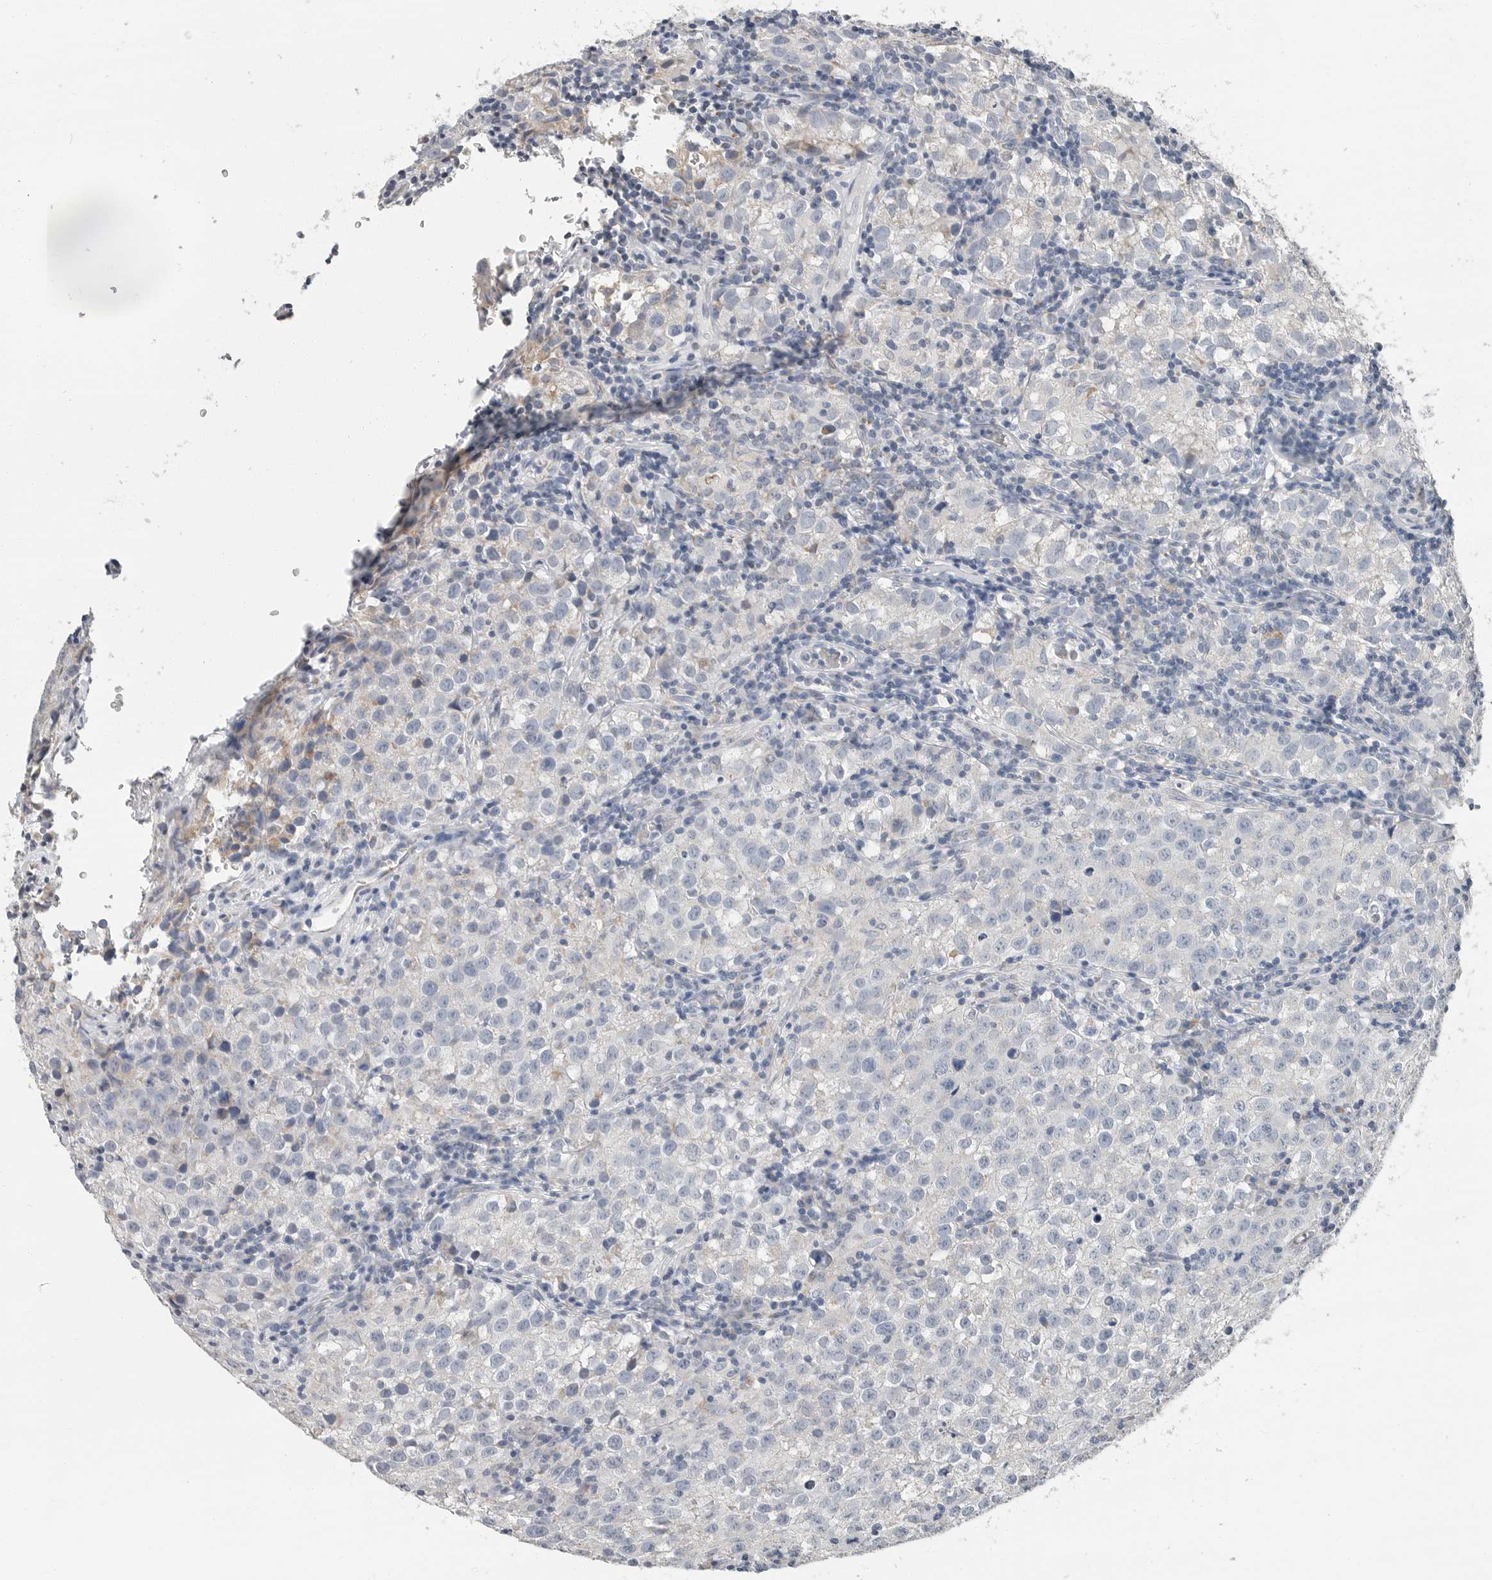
{"staining": {"intensity": "negative", "quantity": "none", "location": "none"}, "tissue": "testis cancer", "cell_type": "Tumor cells", "image_type": "cancer", "snomed": [{"axis": "morphology", "description": "Seminoma, NOS"}, {"axis": "morphology", "description": "Carcinoma, Embryonal, NOS"}, {"axis": "topography", "description": "Testis"}], "caption": "A histopathology image of human seminoma (testis) is negative for staining in tumor cells. The staining is performed using DAB (3,3'-diaminobenzidine) brown chromogen with nuclei counter-stained in using hematoxylin.", "gene": "PLN", "patient": {"sex": "male", "age": 43}}